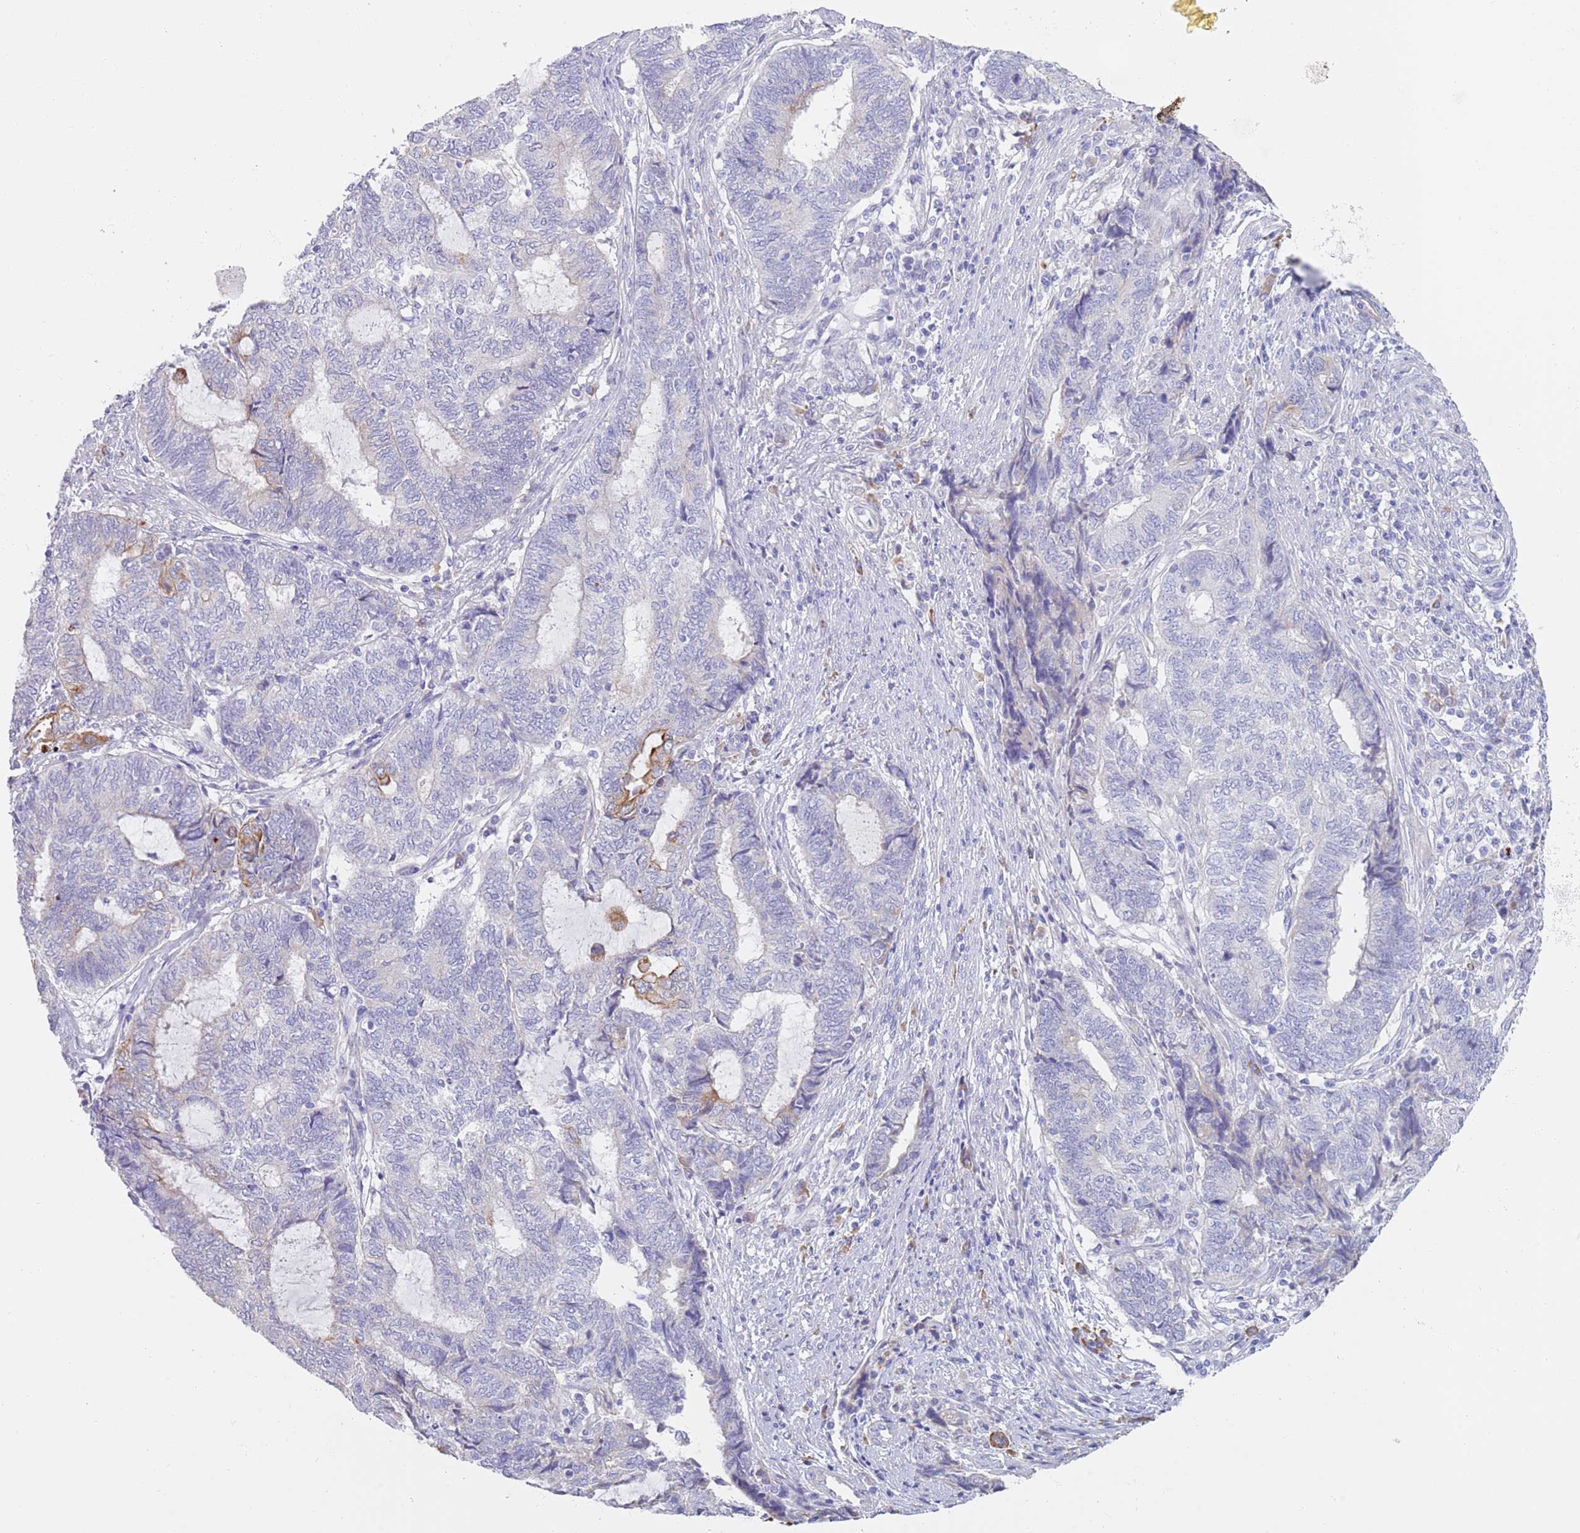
{"staining": {"intensity": "moderate", "quantity": "<25%", "location": "cytoplasmic/membranous"}, "tissue": "endometrial cancer", "cell_type": "Tumor cells", "image_type": "cancer", "snomed": [{"axis": "morphology", "description": "Adenocarcinoma, NOS"}, {"axis": "topography", "description": "Uterus"}, {"axis": "topography", "description": "Endometrium"}], "caption": "Endometrial cancer (adenocarcinoma) was stained to show a protein in brown. There is low levels of moderate cytoplasmic/membranous expression in approximately <25% of tumor cells. (DAB IHC, brown staining for protein, blue staining for nuclei).", "gene": "CCDC149", "patient": {"sex": "female", "age": 70}}